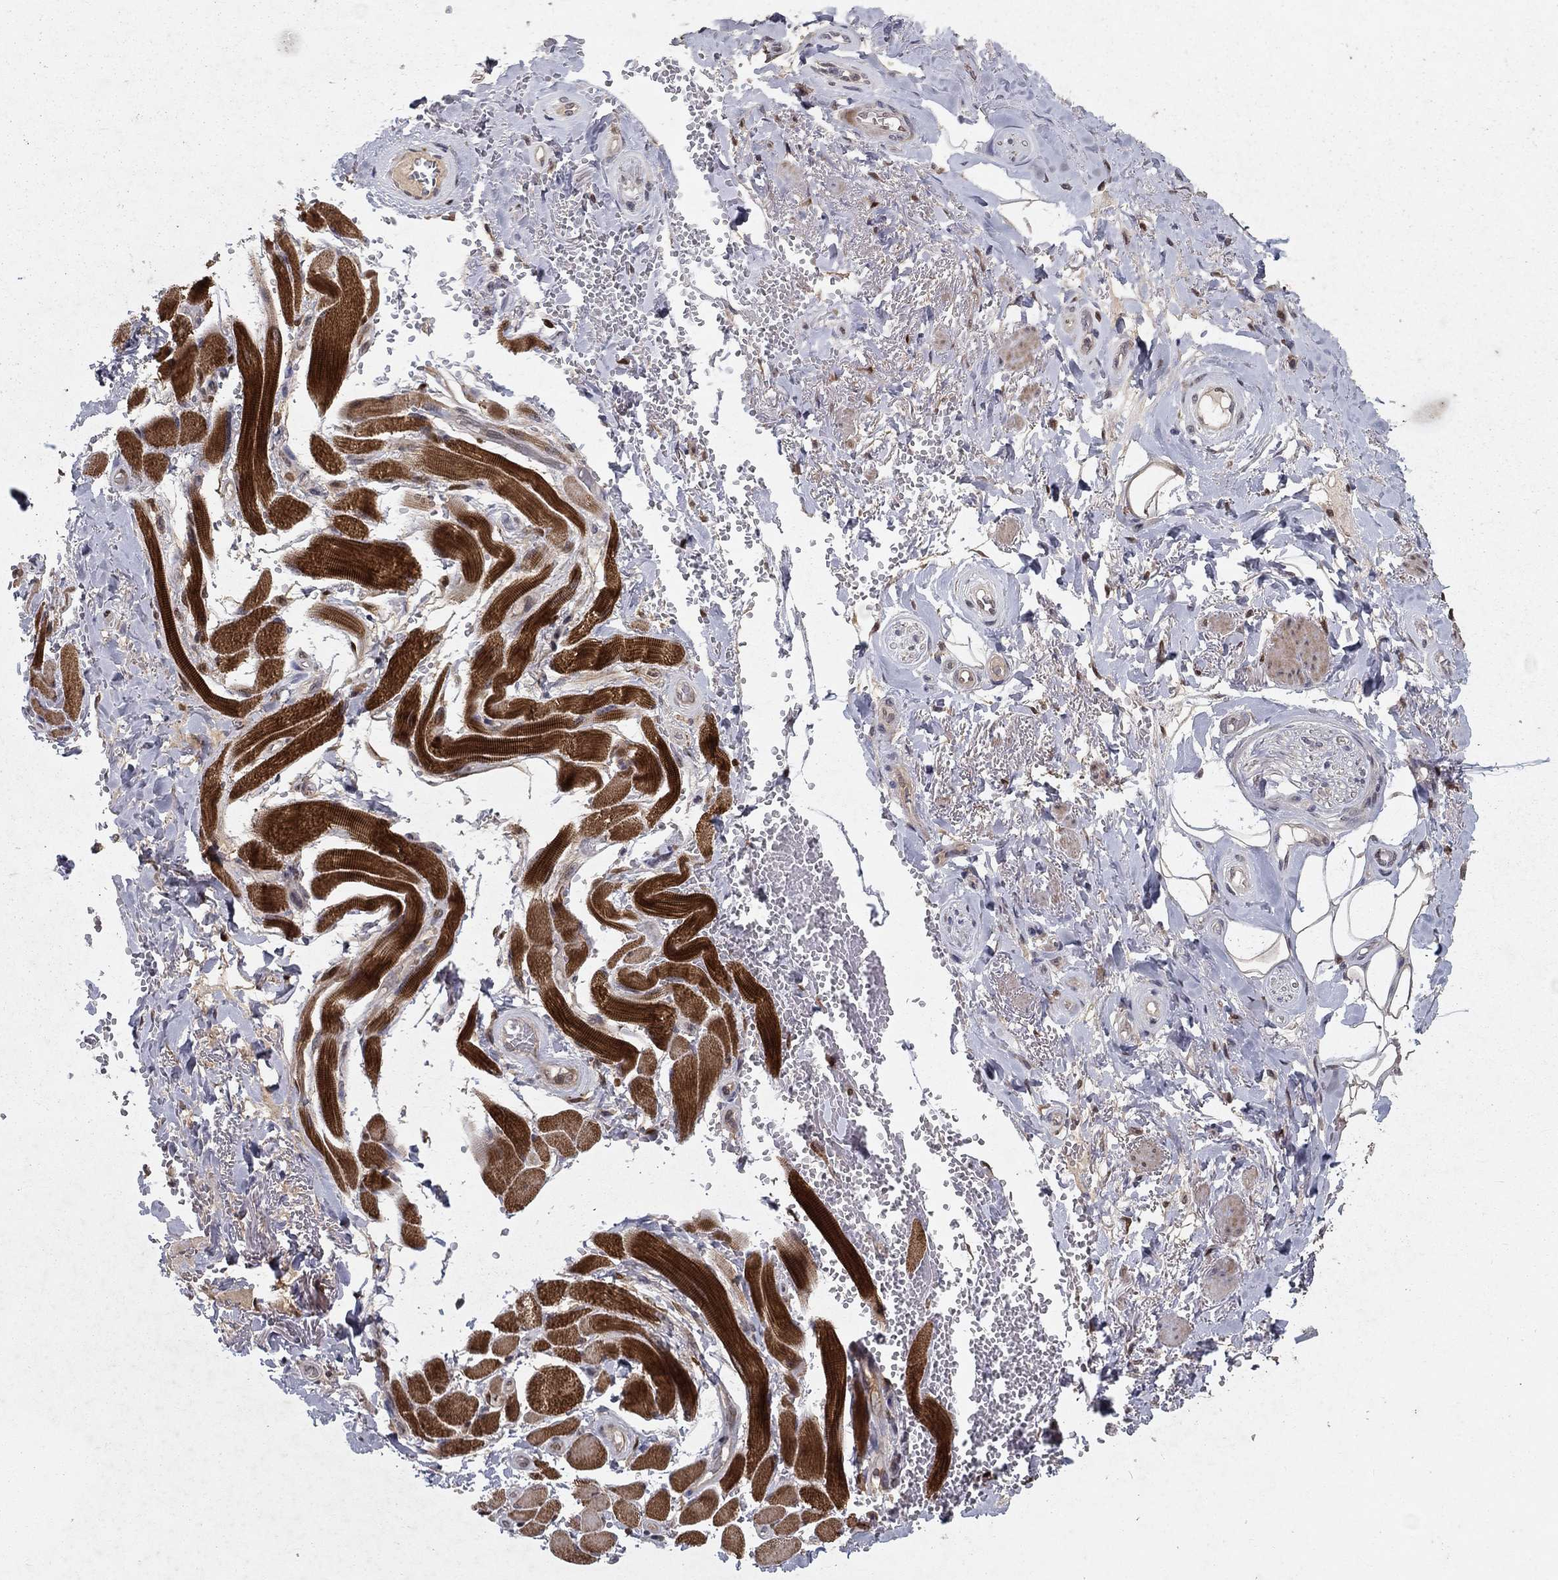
{"staining": {"intensity": "weak", "quantity": ">75%", "location": "cytoplasmic/membranous"}, "tissue": "adipose tissue", "cell_type": "Adipocytes", "image_type": "normal", "snomed": [{"axis": "morphology", "description": "Normal tissue, NOS"}, {"axis": "topography", "description": "Anal"}, {"axis": "topography", "description": "Peripheral nerve tissue"}], "caption": "This photomicrograph displays unremarkable adipose tissue stained with IHC to label a protein in brown. The cytoplasmic/membranous of adipocytes show weak positivity for the protein. Nuclei are counter-stained blue.", "gene": "CRTC1", "patient": {"sex": "male", "age": 53}}